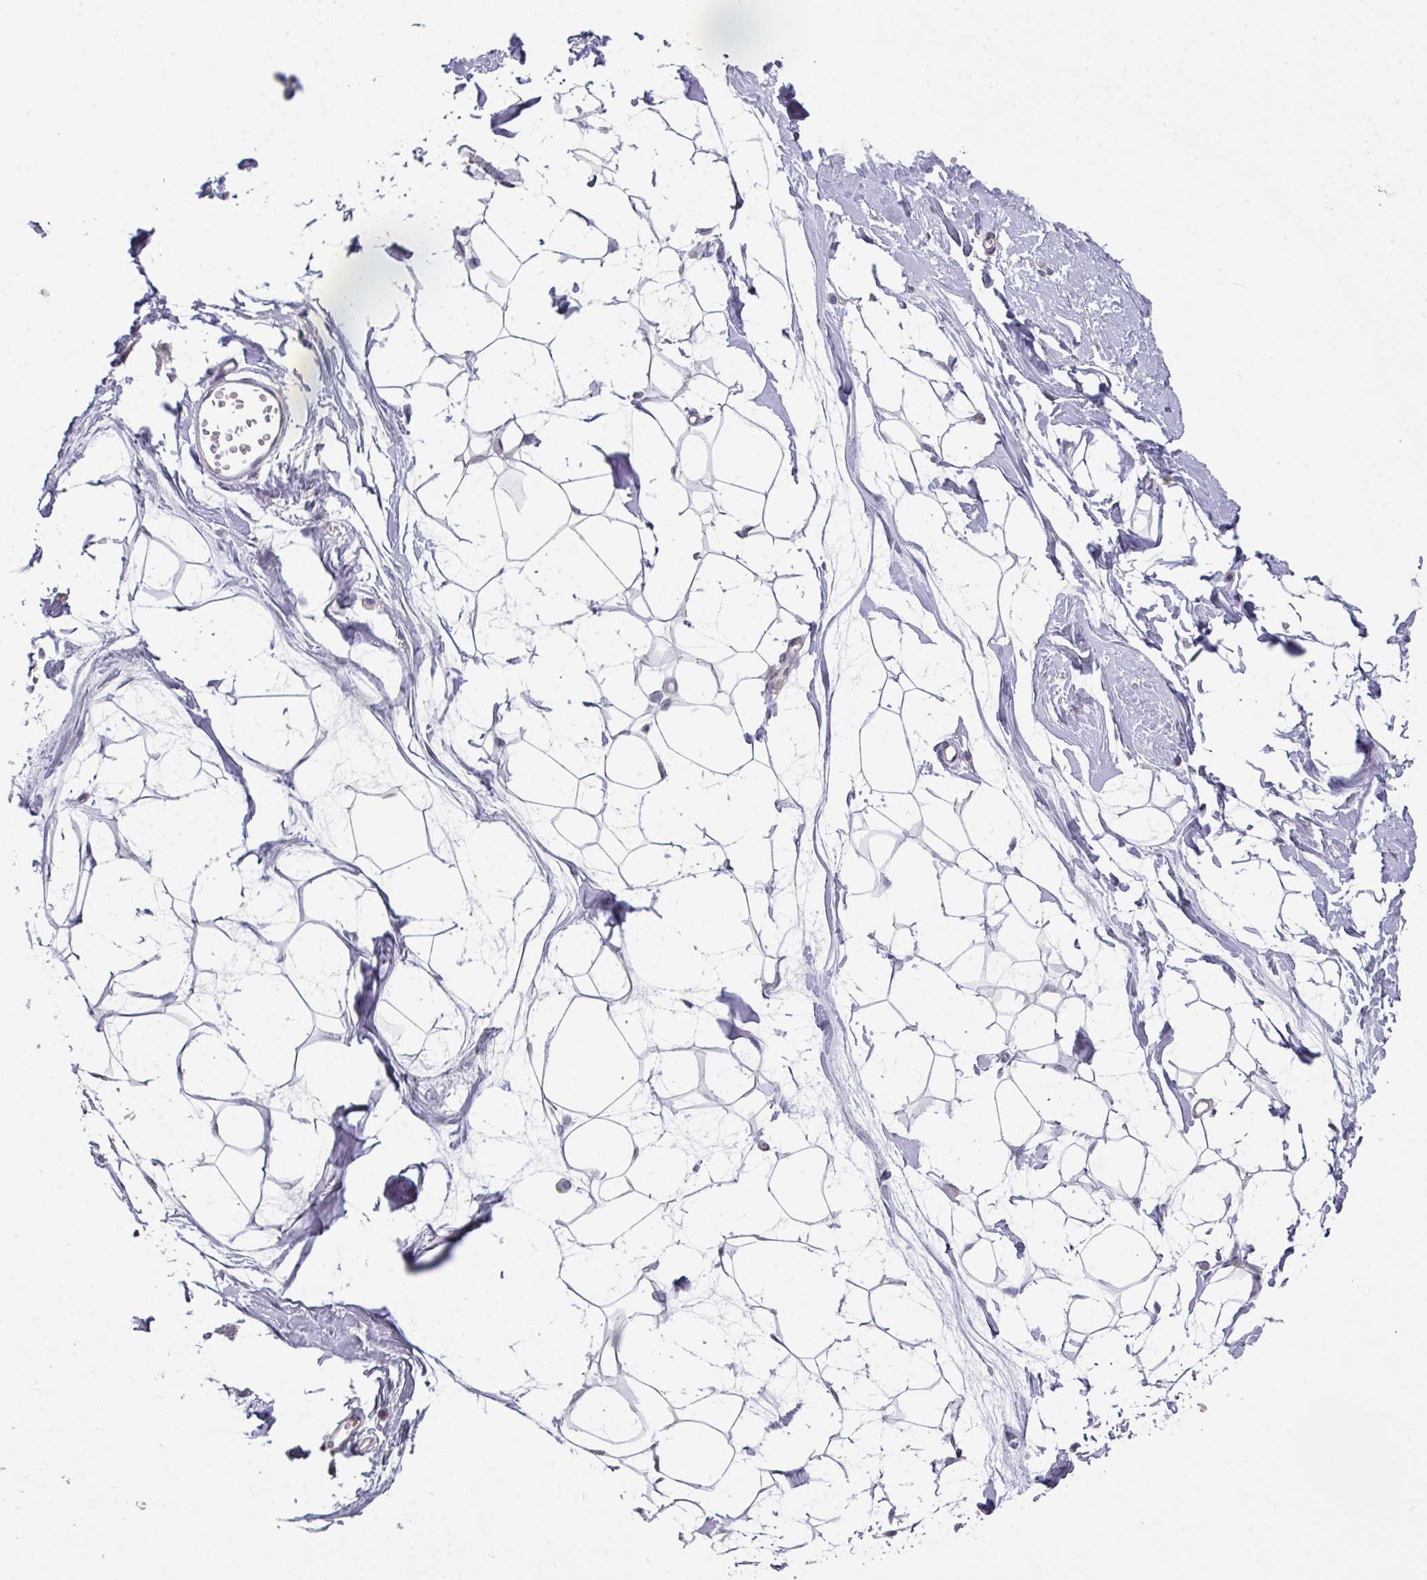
{"staining": {"intensity": "negative", "quantity": "none", "location": "none"}, "tissue": "breast", "cell_type": "Adipocytes", "image_type": "normal", "snomed": [{"axis": "morphology", "description": "Normal tissue, NOS"}, {"axis": "topography", "description": "Breast"}], "caption": "Immunohistochemistry (IHC) micrograph of unremarkable breast: human breast stained with DAB displays no significant protein positivity in adipocytes. The staining was performed using DAB (3,3'-diaminobenzidine) to visualize the protein expression in brown, while the nuclei were stained in blue with hematoxylin (Magnification: 20x).", "gene": "RASAL3", "patient": {"sex": "female", "age": 45}}